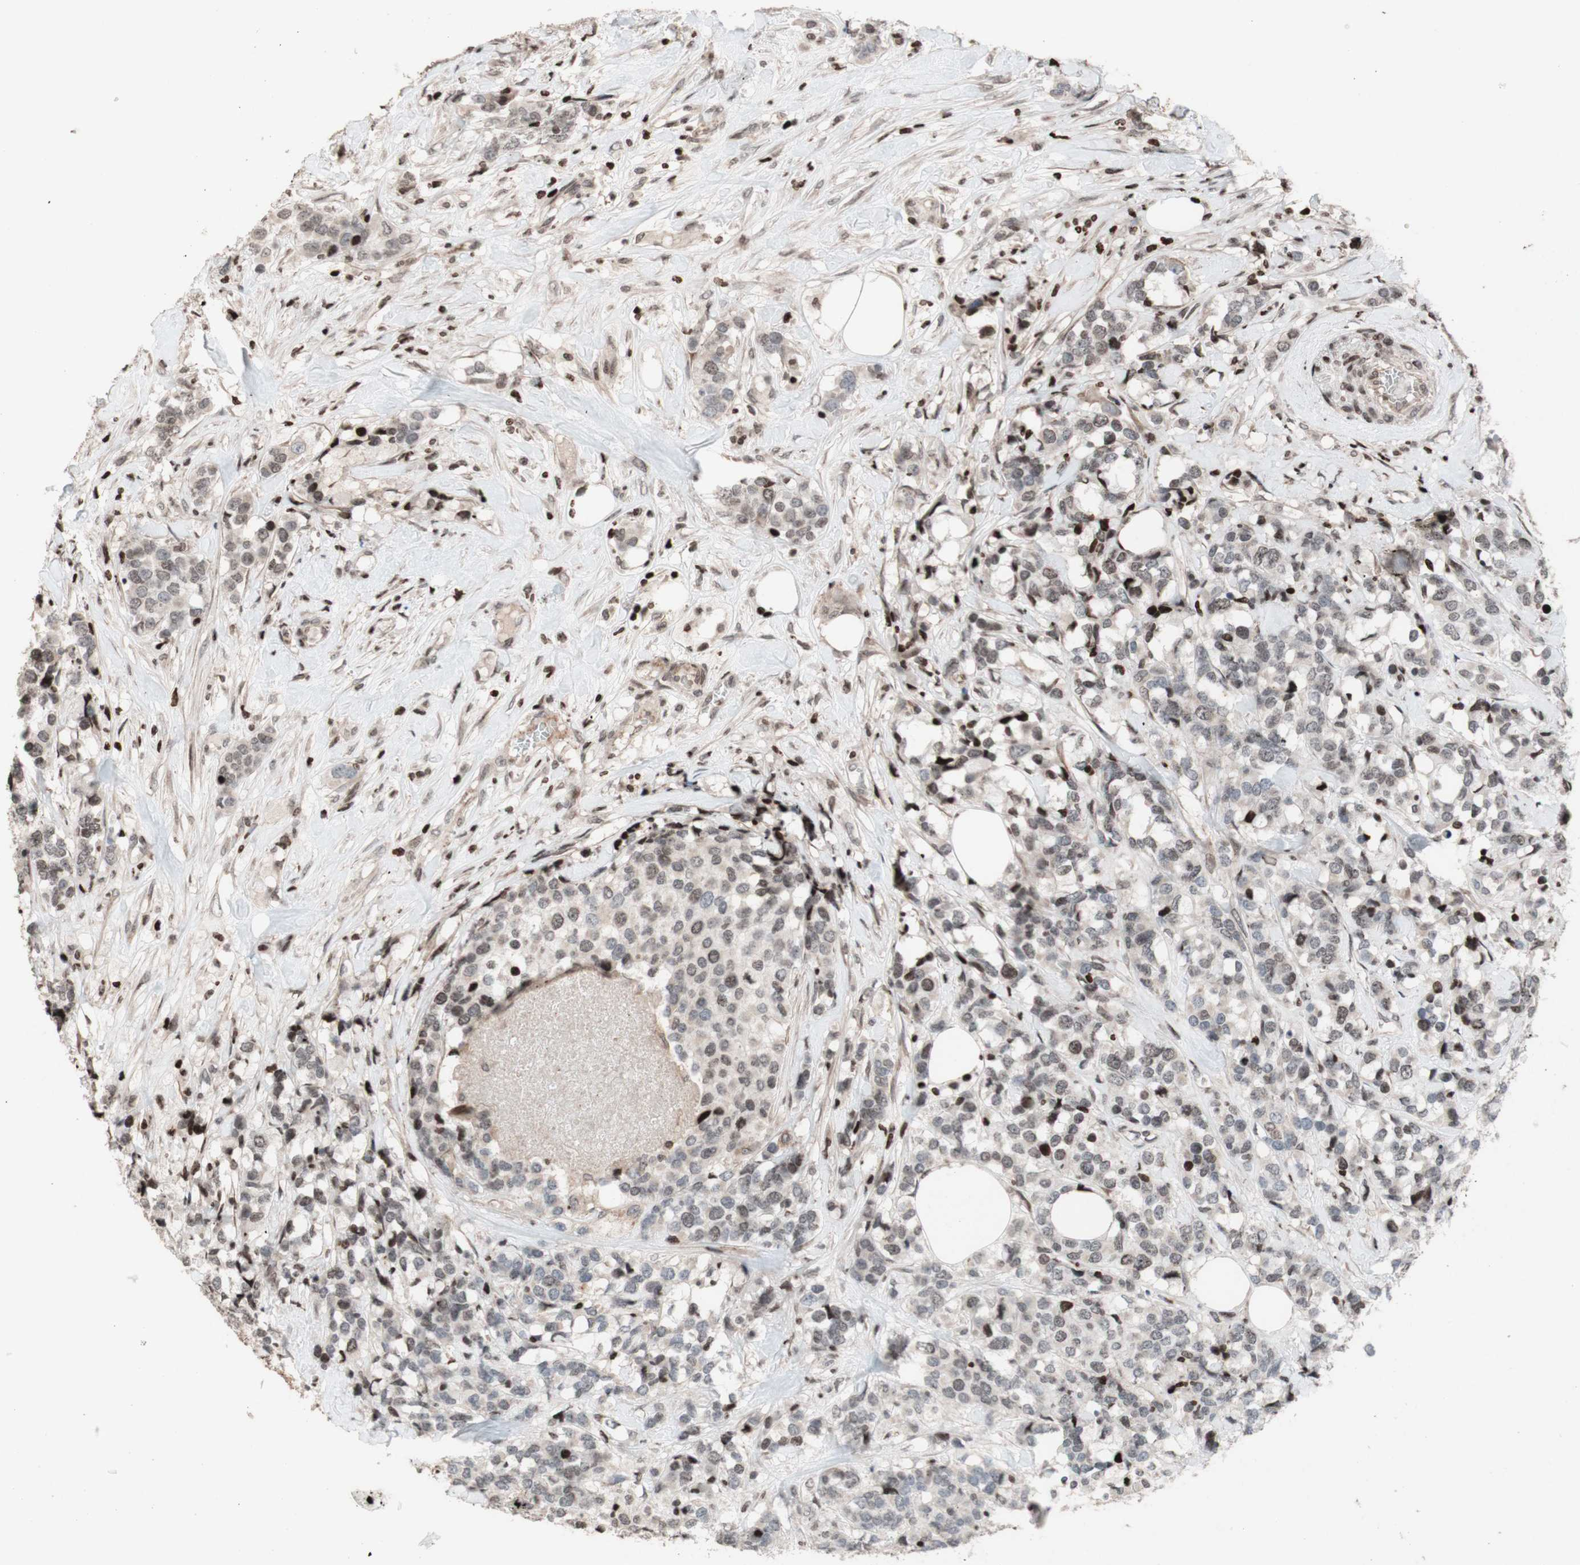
{"staining": {"intensity": "weak", "quantity": ">75%", "location": "nuclear"}, "tissue": "breast cancer", "cell_type": "Tumor cells", "image_type": "cancer", "snomed": [{"axis": "morphology", "description": "Lobular carcinoma"}, {"axis": "topography", "description": "Breast"}], "caption": "Tumor cells reveal low levels of weak nuclear staining in about >75% of cells in lobular carcinoma (breast).", "gene": "POLA1", "patient": {"sex": "female", "age": 59}}